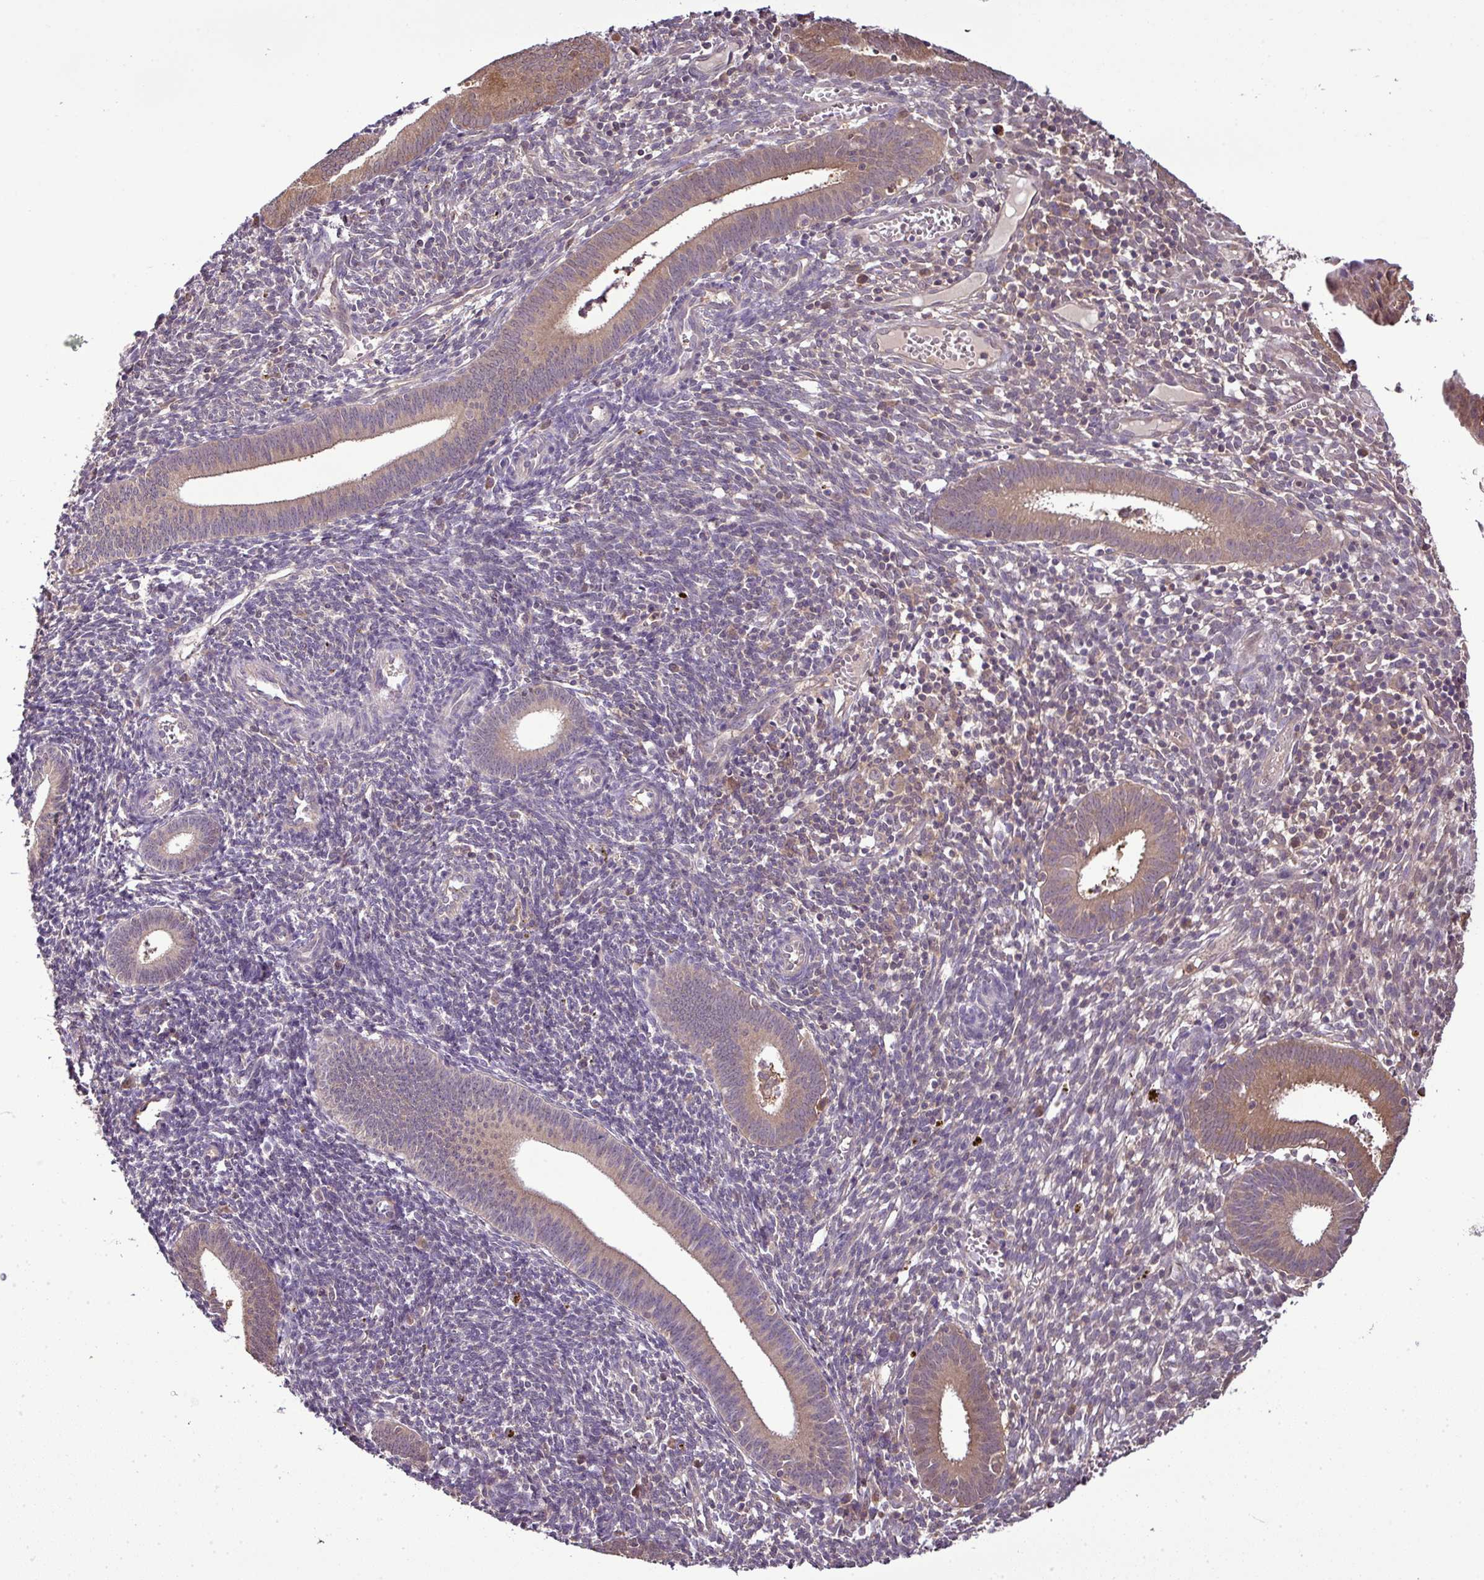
{"staining": {"intensity": "negative", "quantity": "none", "location": "none"}, "tissue": "endometrium", "cell_type": "Cells in endometrial stroma", "image_type": "normal", "snomed": [{"axis": "morphology", "description": "Normal tissue, NOS"}, {"axis": "topography", "description": "Endometrium"}], "caption": "Immunohistochemistry of benign endometrium reveals no staining in cells in endometrial stroma. (Brightfield microscopy of DAB immunohistochemistry at high magnification).", "gene": "TMEM107", "patient": {"sex": "female", "age": 41}}